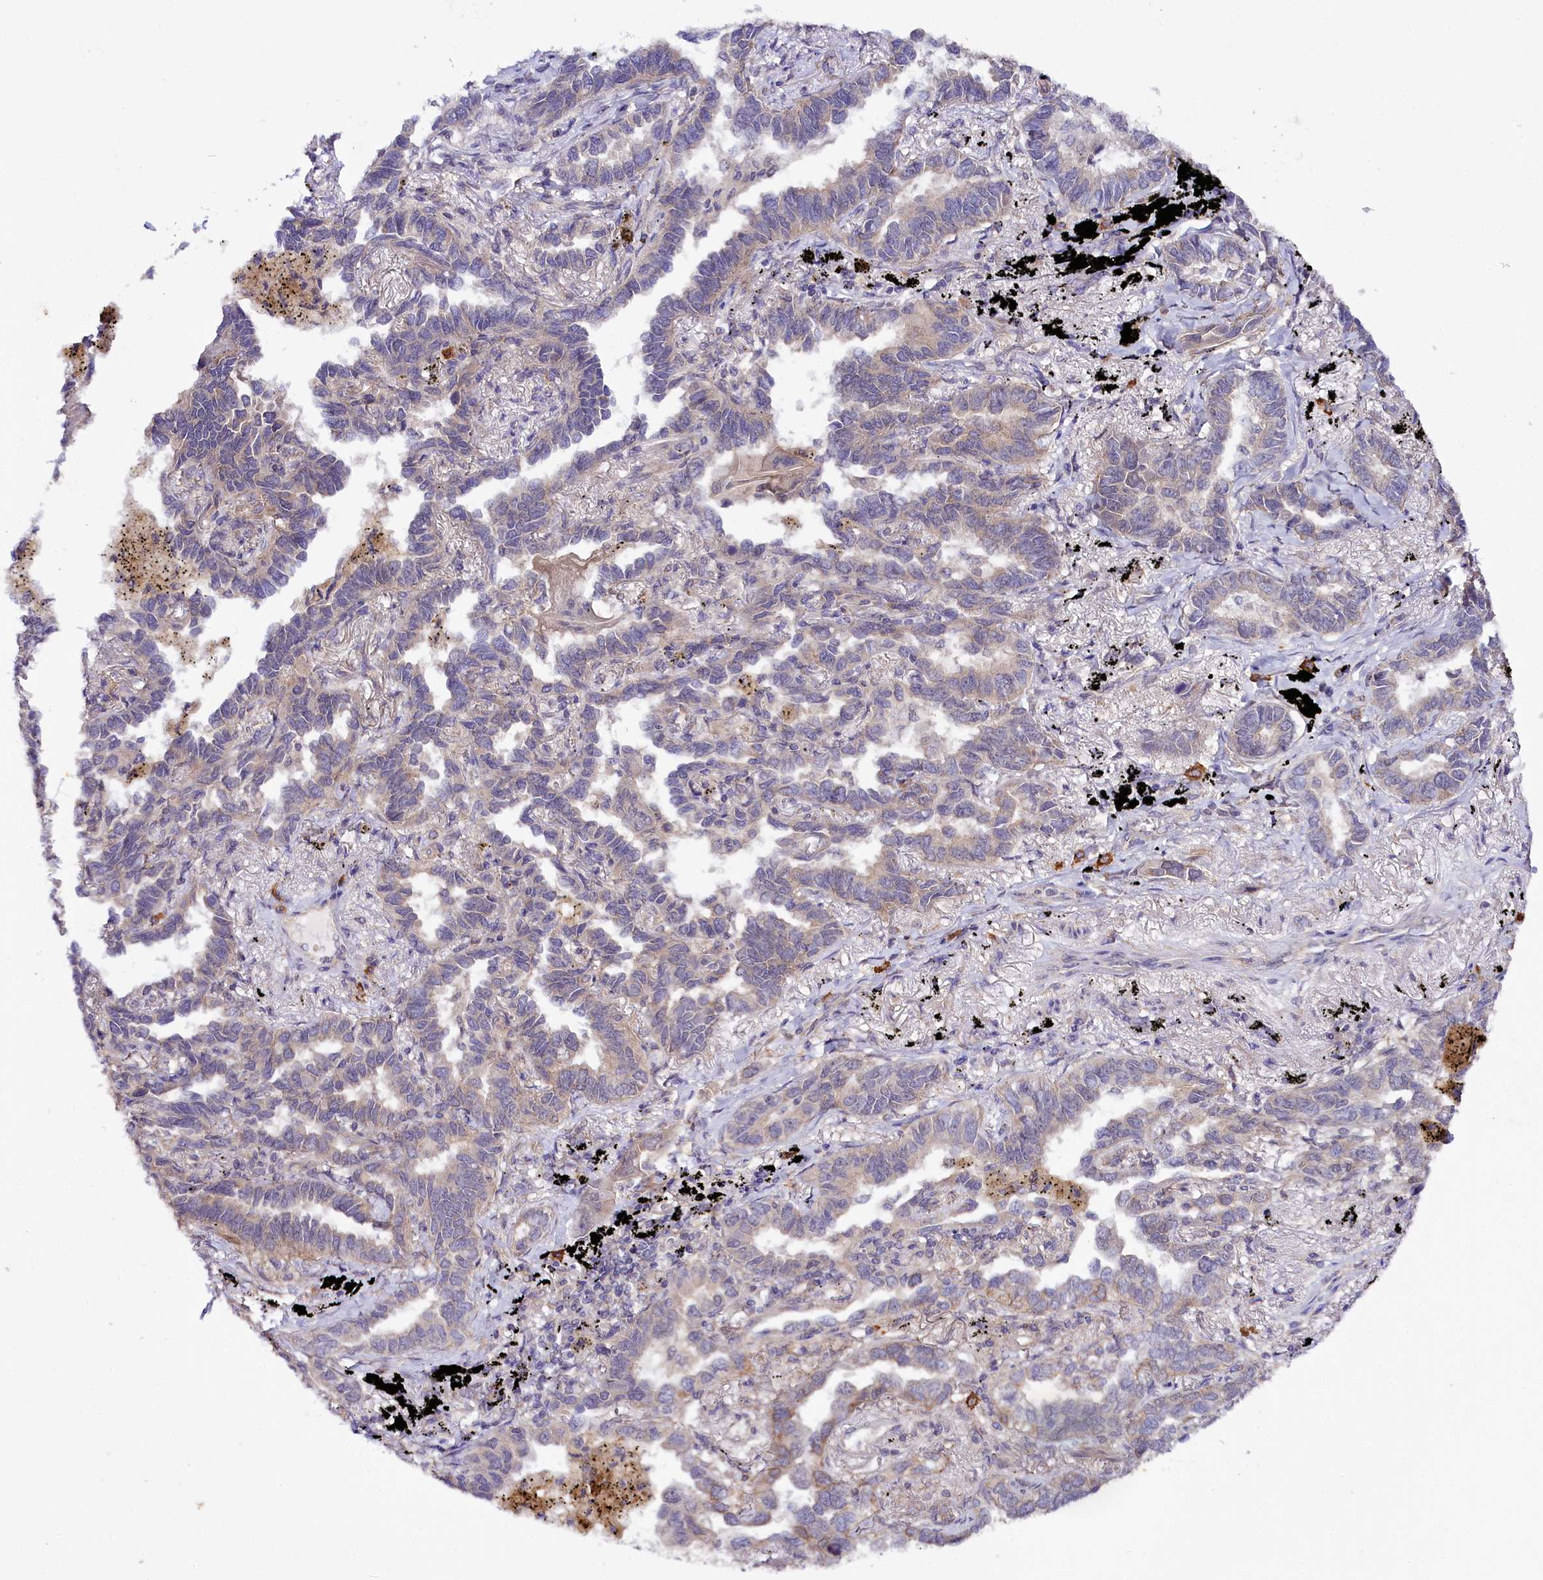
{"staining": {"intensity": "weak", "quantity": "<25%", "location": "cytoplasmic/membranous"}, "tissue": "lung cancer", "cell_type": "Tumor cells", "image_type": "cancer", "snomed": [{"axis": "morphology", "description": "Adenocarcinoma, NOS"}, {"axis": "topography", "description": "Lung"}], "caption": "Immunohistochemistry (IHC) histopathology image of neoplastic tissue: adenocarcinoma (lung) stained with DAB reveals no significant protein positivity in tumor cells.", "gene": "PHLDB1", "patient": {"sex": "male", "age": 67}}